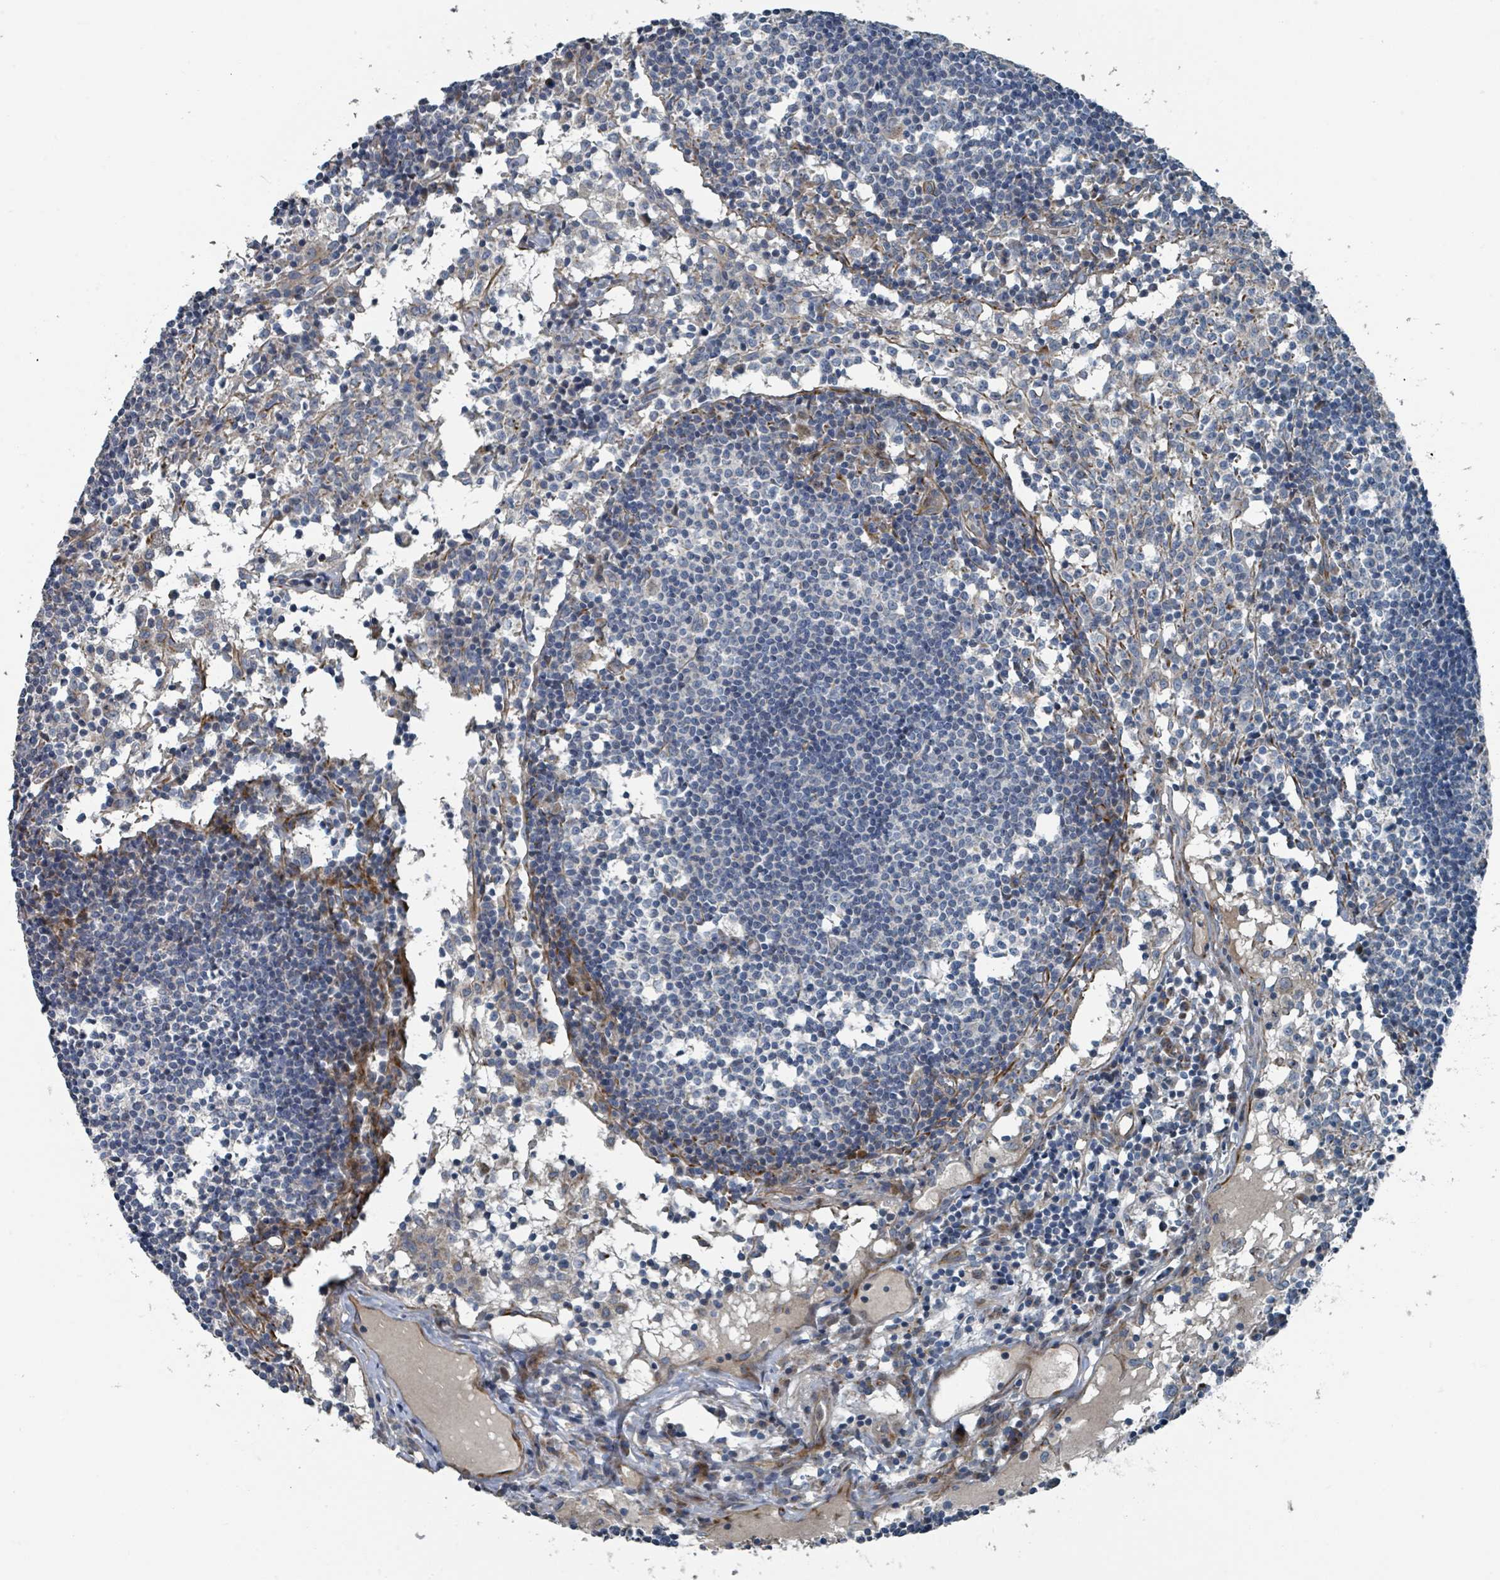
{"staining": {"intensity": "negative", "quantity": "none", "location": "none"}, "tissue": "lymph node", "cell_type": "Germinal center cells", "image_type": "normal", "snomed": [{"axis": "morphology", "description": "Normal tissue, NOS"}, {"axis": "topography", "description": "Lymph node"}], "caption": "This histopathology image is of benign lymph node stained with immunohistochemistry (IHC) to label a protein in brown with the nuclei are counter-stained blue. There is no positivity in germinal center cells. Nuclei are stained in blue.", "gene": "DIPK2A", "patient": {"sex": "female", "age": 55}}